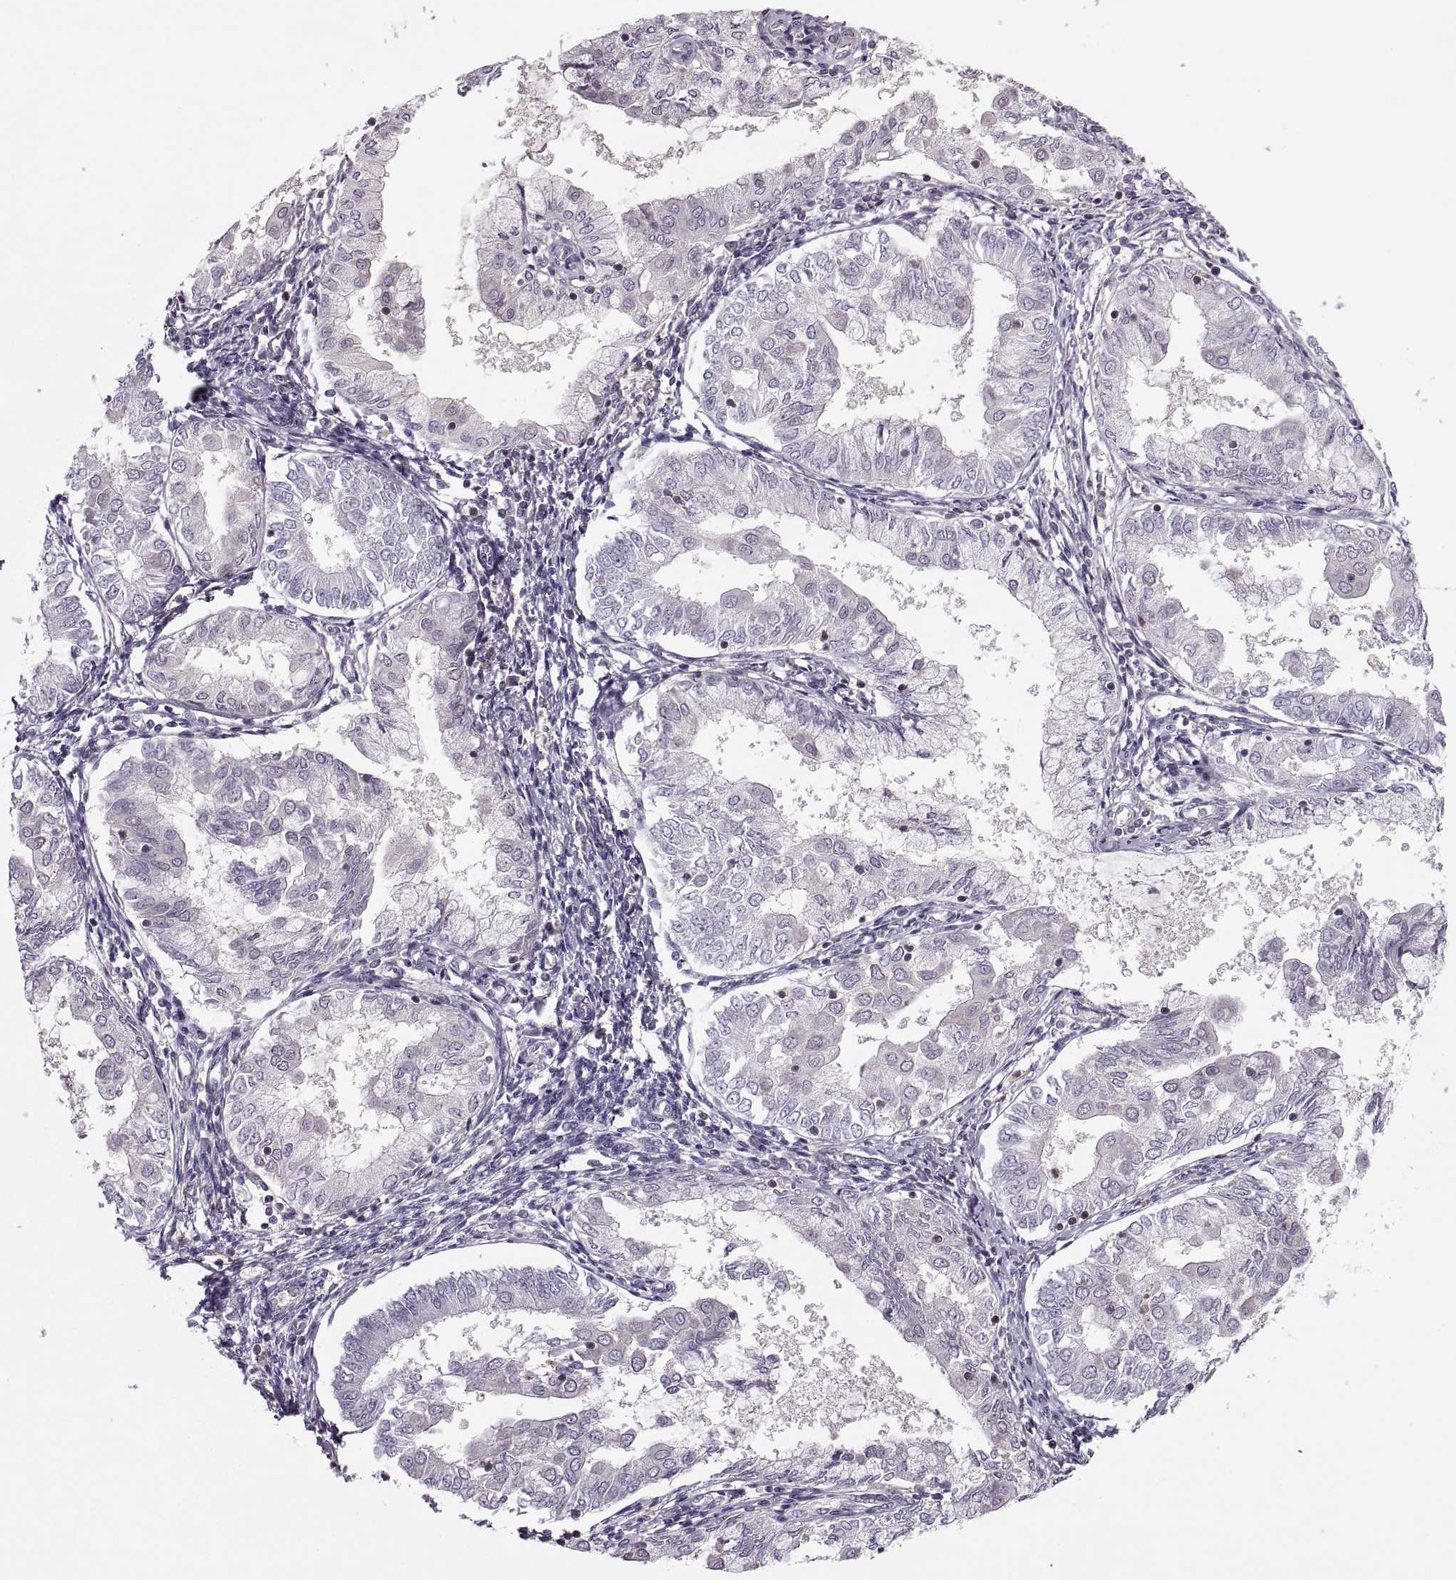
{"staining": {"intensity": "negative", "quantity": "none", "location": "none"}, "tissue": "endometrial cancer", "cell_type": "Tumor cells", "image_type": "cancer", "snomed": [{"axis": "morphology", "description": "Adenocarcinoma, NOS"}, {"axis": "topography", "description": "Endometrium"}], "caption": "High power microscopy image of an IHC histopathology image of endometrial cancer, revealing no significant staining in tumor cells.", "gene": "SLC2A3", "patient": {"sex": "female", "age": 68}}